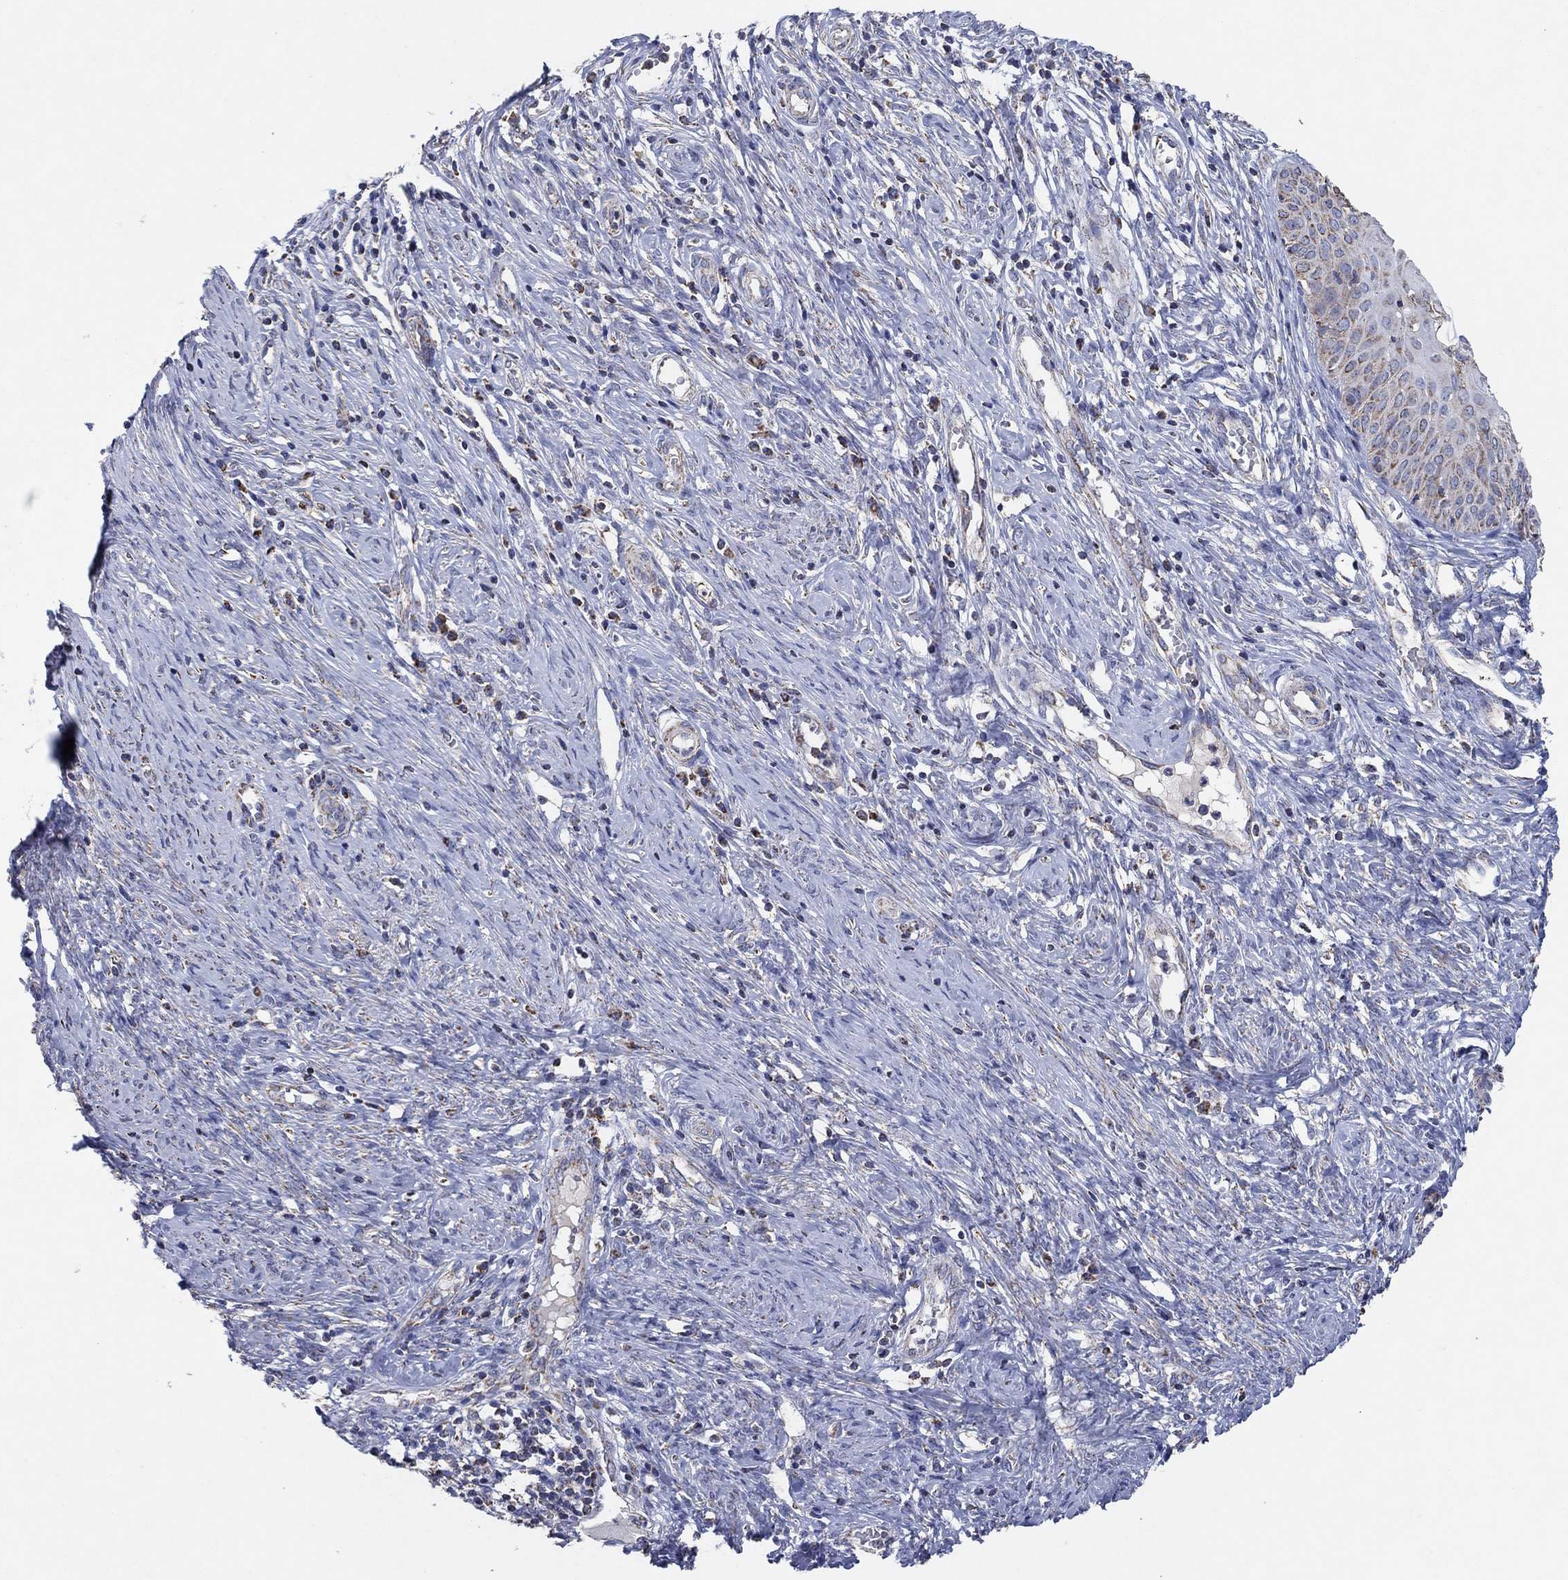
{"staining": {"intensity": "moderate", "quantity": "25%-75%", "location": "cytoplasmic/membranous"}, "tissue": "cervical cancer", "cell_type": "Tumor cells", "image_type": "cancer", "snomed": [{"axis": "morphology", "description": "Normal tissue, NOS"}, {"axis": "morphology", "description": "Squamous cell carcinoma, NOS"}, {"axis": "topography", "description": "Cervix"}], "caption": "High-power microscopy captured an immunohistochemistry (IHC) histopathology image of cervical cancer (squamous cell carcinoma), revealing moderate cytoplasmic/membranous staining in about 25%-75% of tumor cells.", "gene": "C9orf85", "patient": {"sex": "female", "age": 39}}